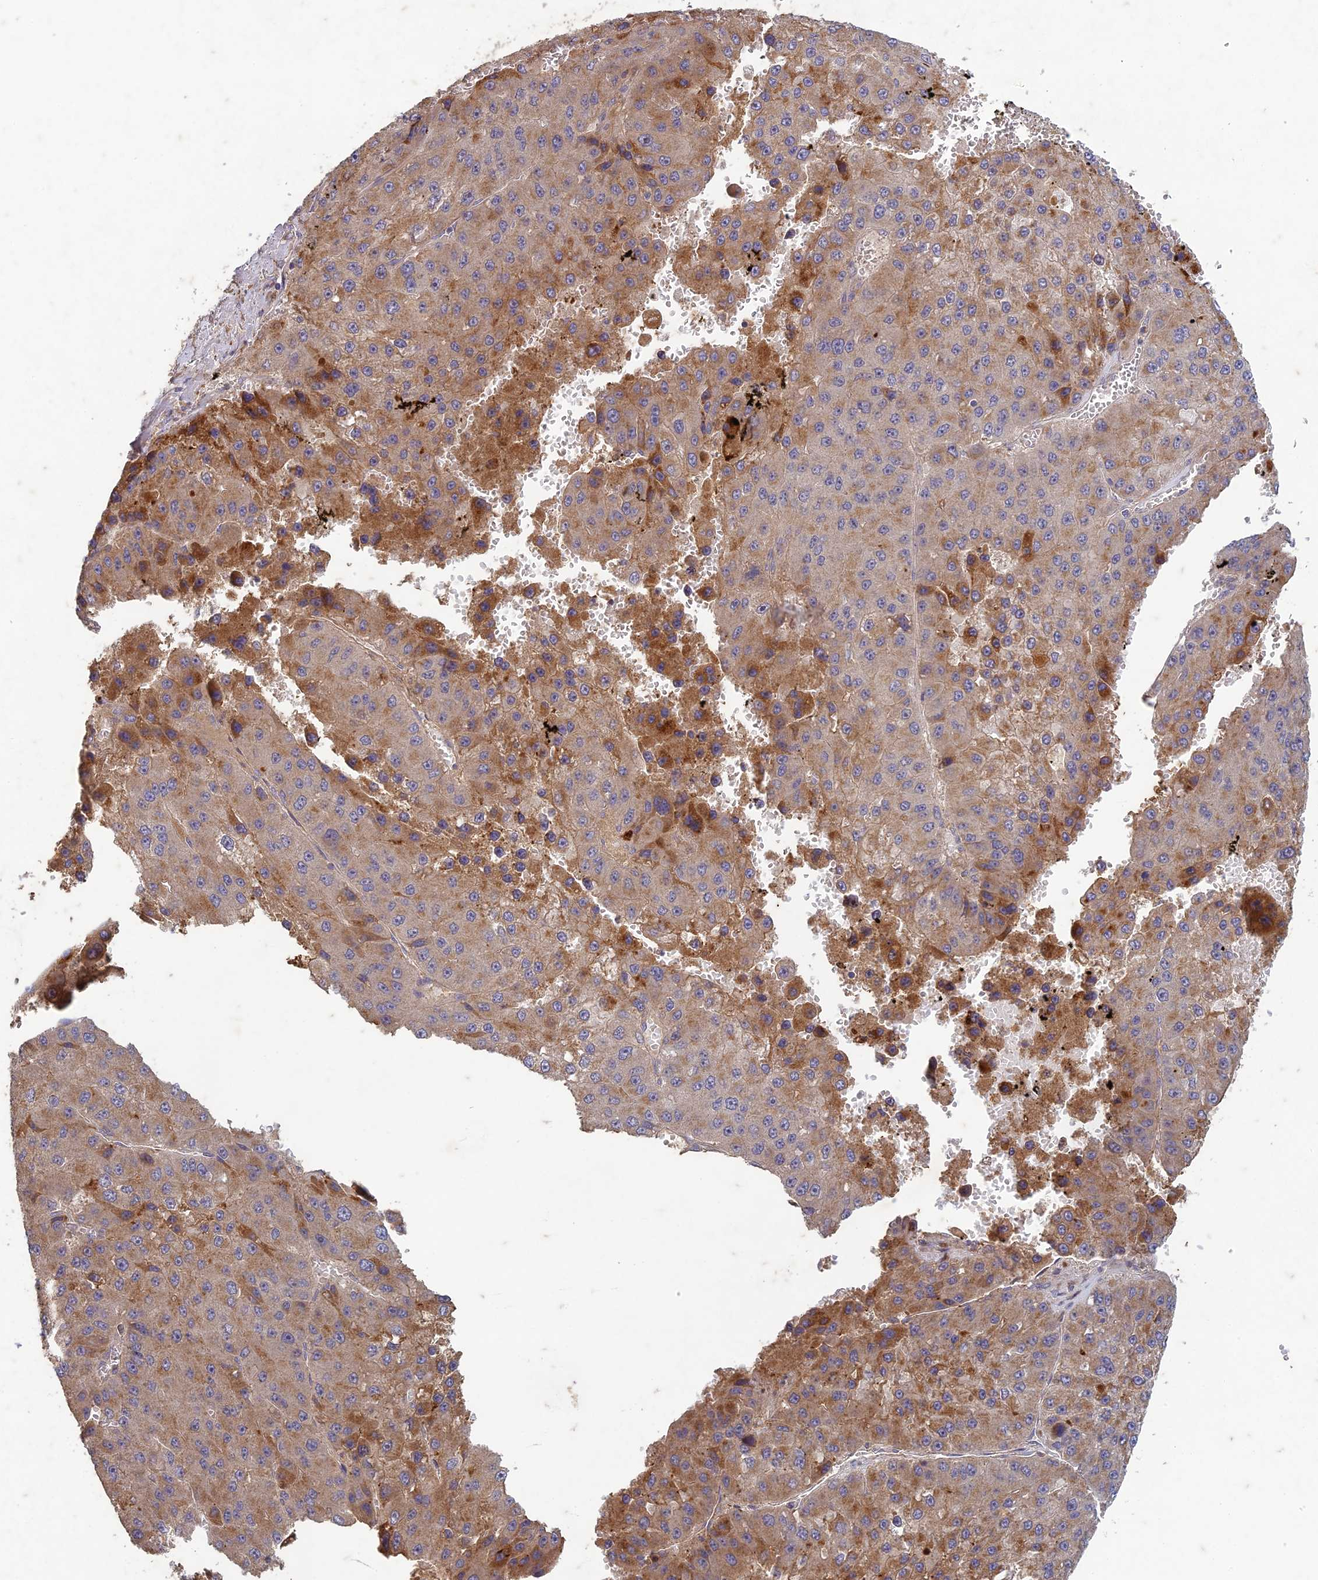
{"staining": {"intensity": "strong", "quantity": "25%-75%", "location": "cytoplasmic/membranous"}, "tissue": "liver cancer", "cell_type": "Tumor cells", "image_type": "cancer", "snomed": [{"axis": "morphology", "description": "Carcinoma, Hepatocellular, NOS"}, {"axis": "topography", "description": "Liver"}], "caption": "Hepatocellular carcinoma (liver) stained for a protein exhibits strong cytoplasmic/membranous positivity in tumor cells. The staining was performed using DAB (3,3'-diaminobenzidine) to visualize the protein expression in brown, while the nuclei were stained in blue with hematoxylin (Magnification: 20x).", "gene": "TCF25", "patient": {"sex": "female", "age": 73}}